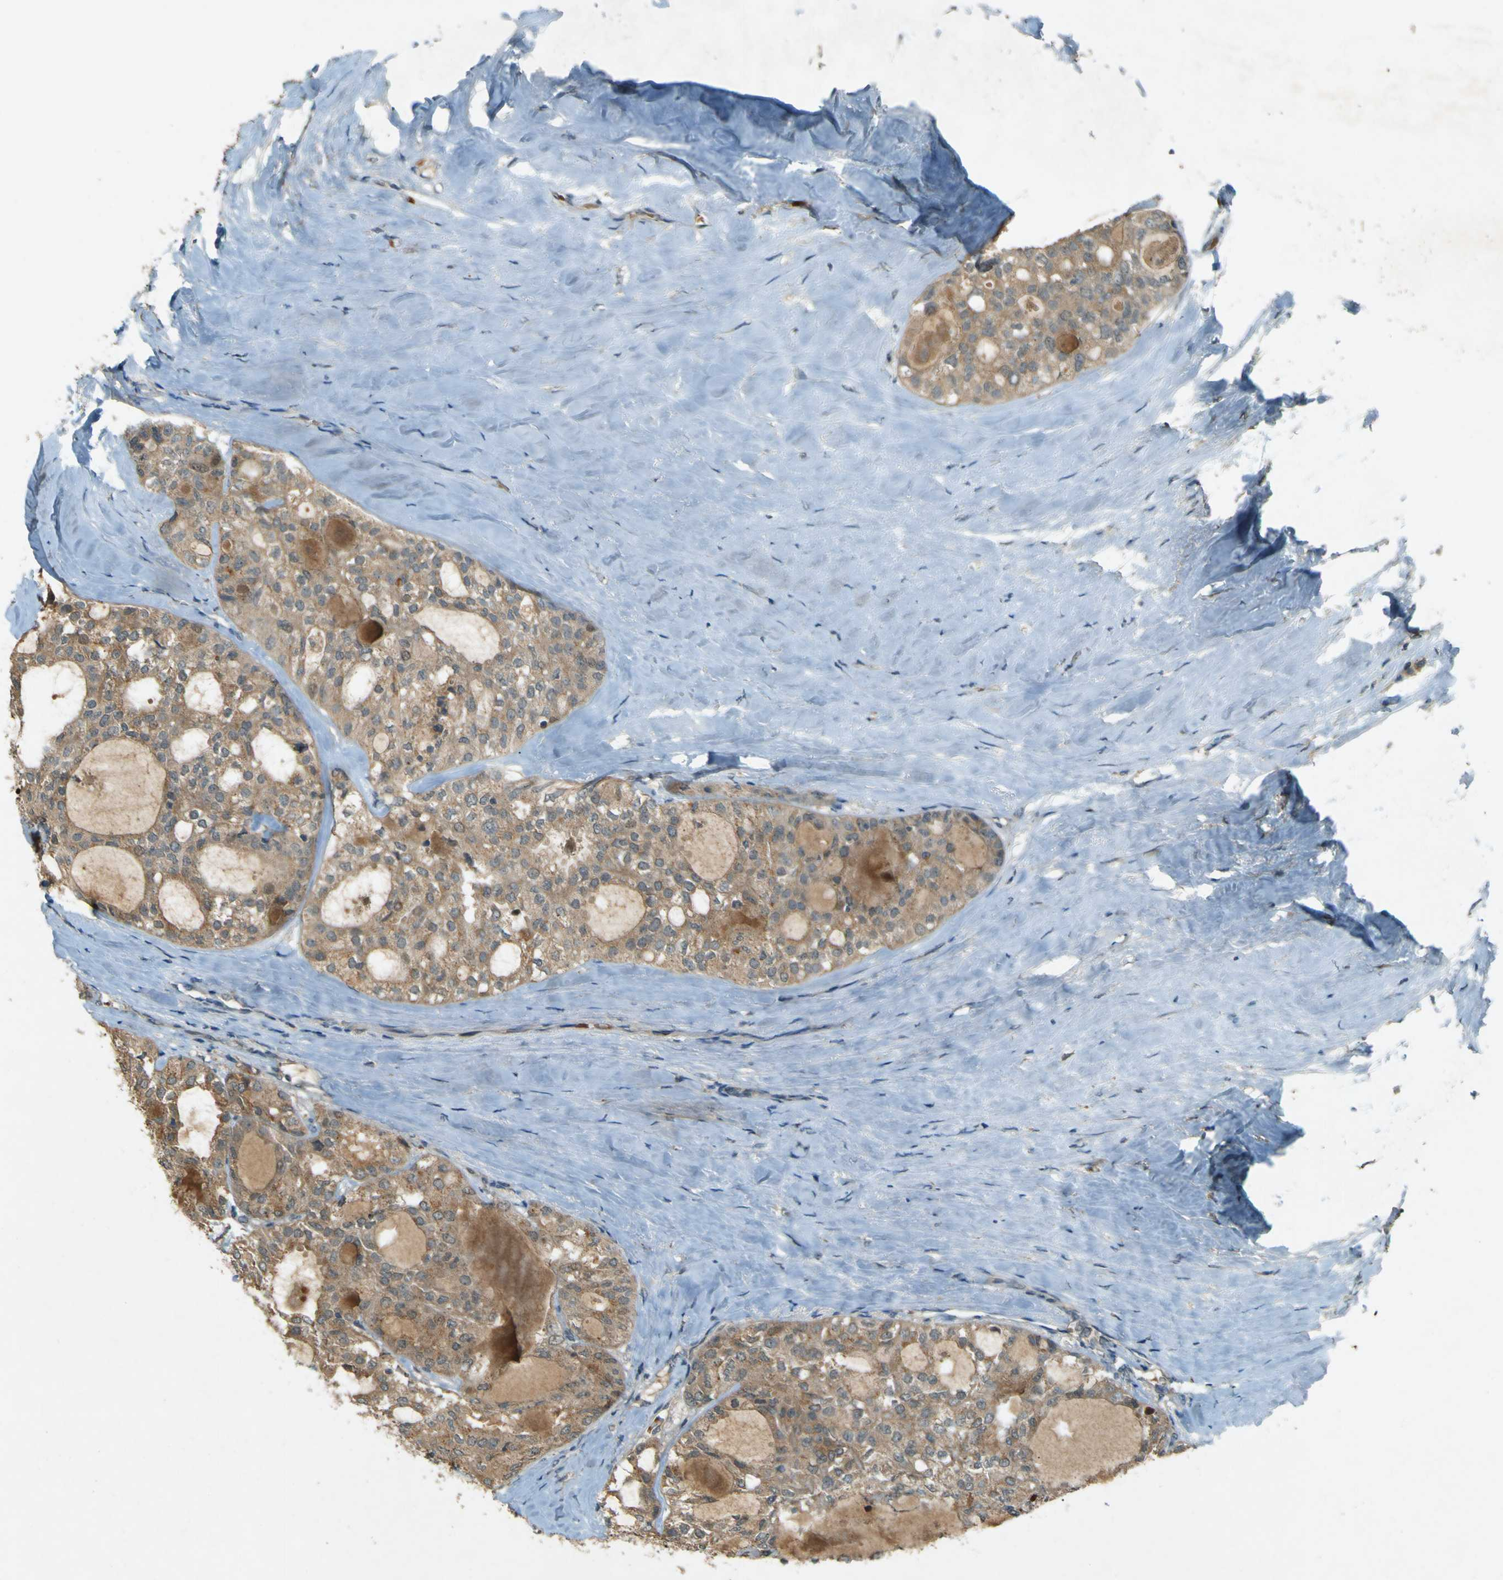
{"staining": {"intensity": "weak", "quantity": ">75%", "location": "cytoplasmic/membranous"}, "tissue": "thyroid cancer", "cell_type": "Tumor cells", "image_type": "cancer", "snomed": [{"axis": "morphology", "description": "Follicular adenoma carcinoma, NOS"}, {"axis": "topography", "description": "Thyroid gland"}], "caption": "Follicular adenoma carcinoma (thyroid) was stained to show a protein in brown. There is low levels of weak cytoplasmic/membranous staining in approximately >75% of tumor cells.", "gene": "MPDZ", "patient": {"sex": "male", "age": 75}}